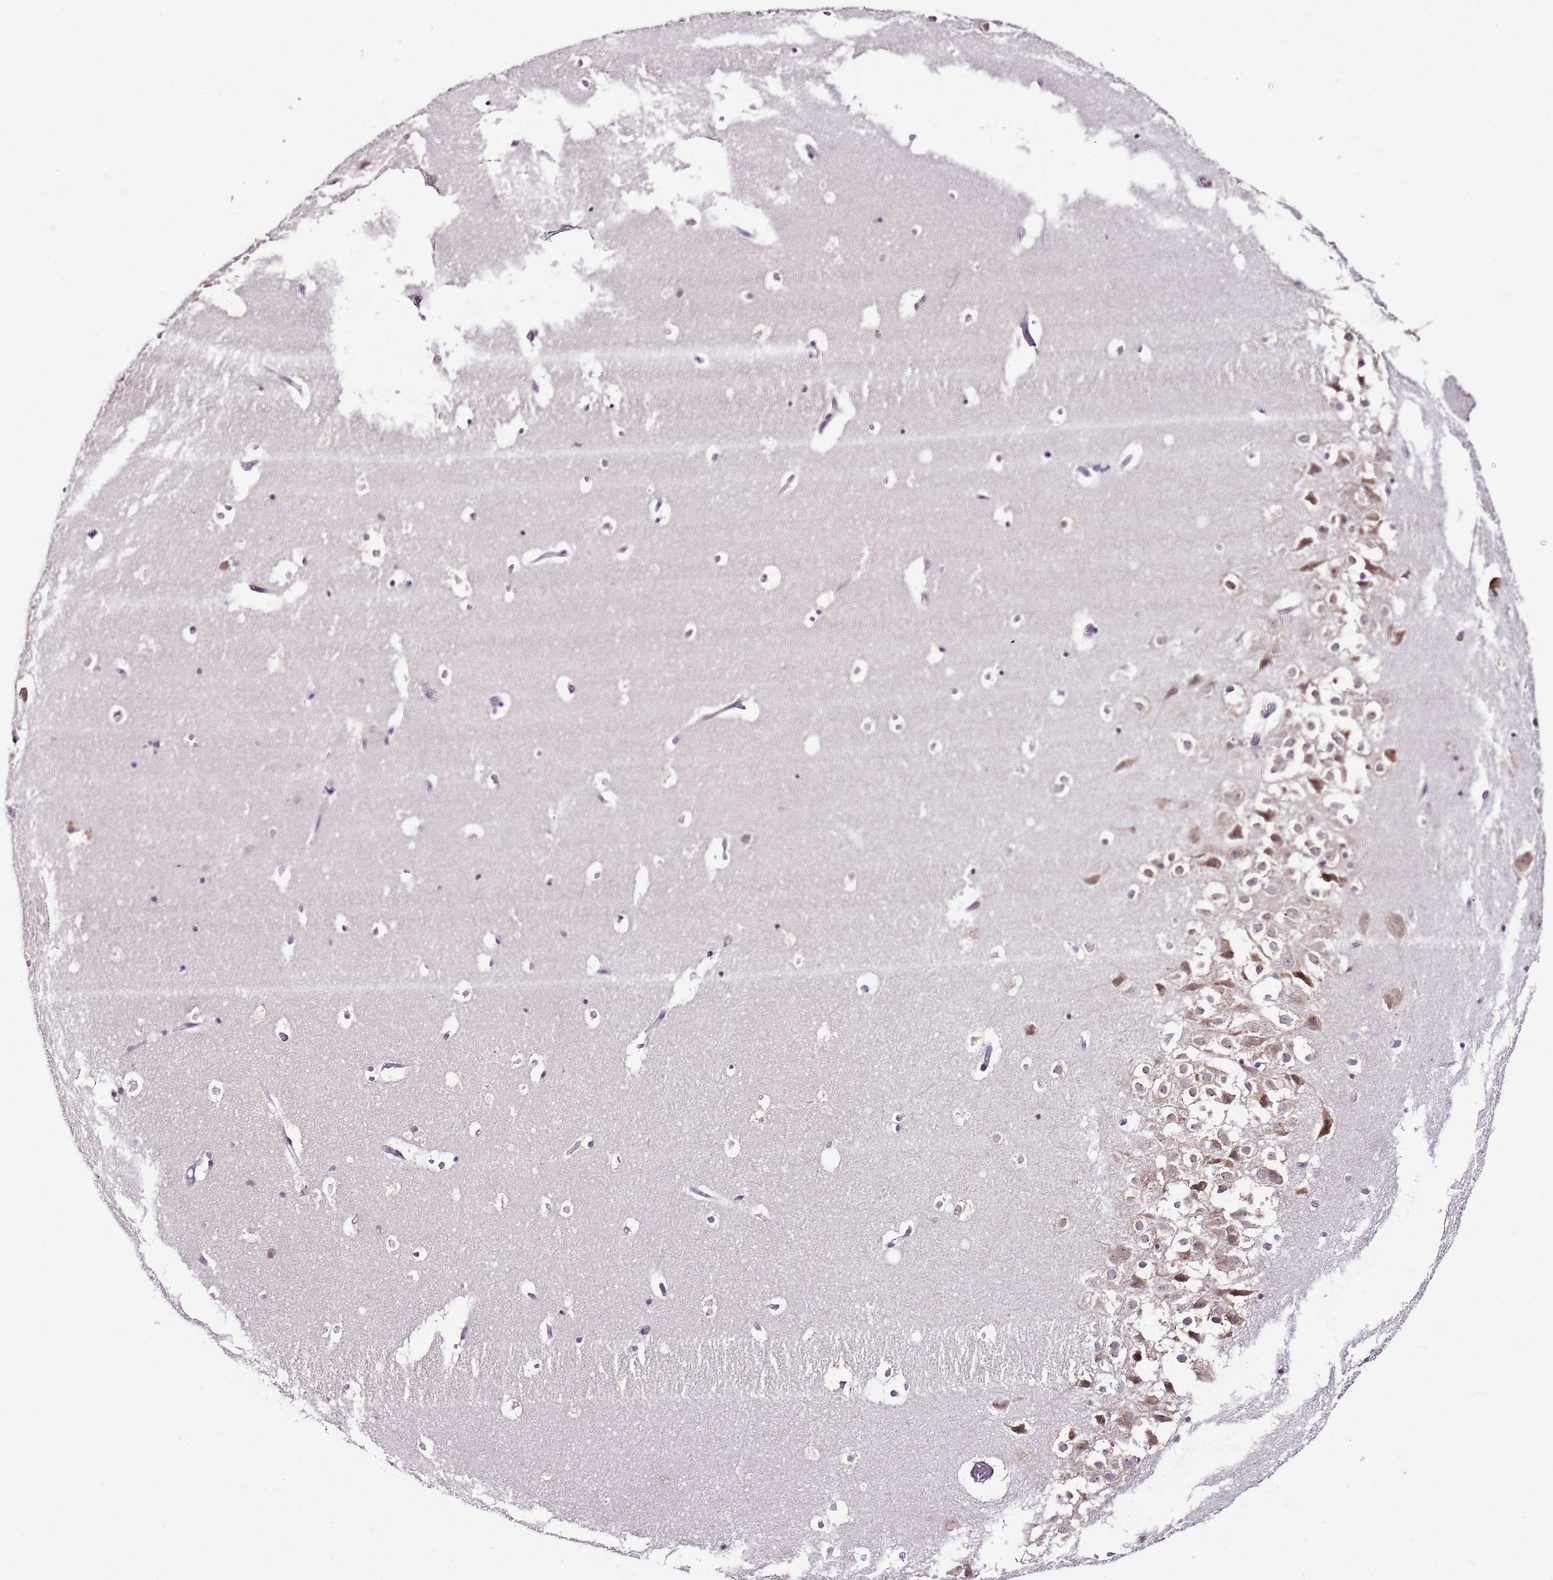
{"staining": {"intensity": "negative", "quantity": "none", "location": "none"}, "tissue": "hippocampus", "cell_type": "Glial cells", "image_type": "normal", "snomed": [{"axis": "morphology", "description": "Normal tissue, NOS"}, {"axis": "topography", "description": "Hippocampus"}], "caption": "Immunohistochemical staining of normal human hippocampus reveals no significant positivity in glial cells.", "gene": "FBXL22", "patient": {"sex": "female", "age": 52}}